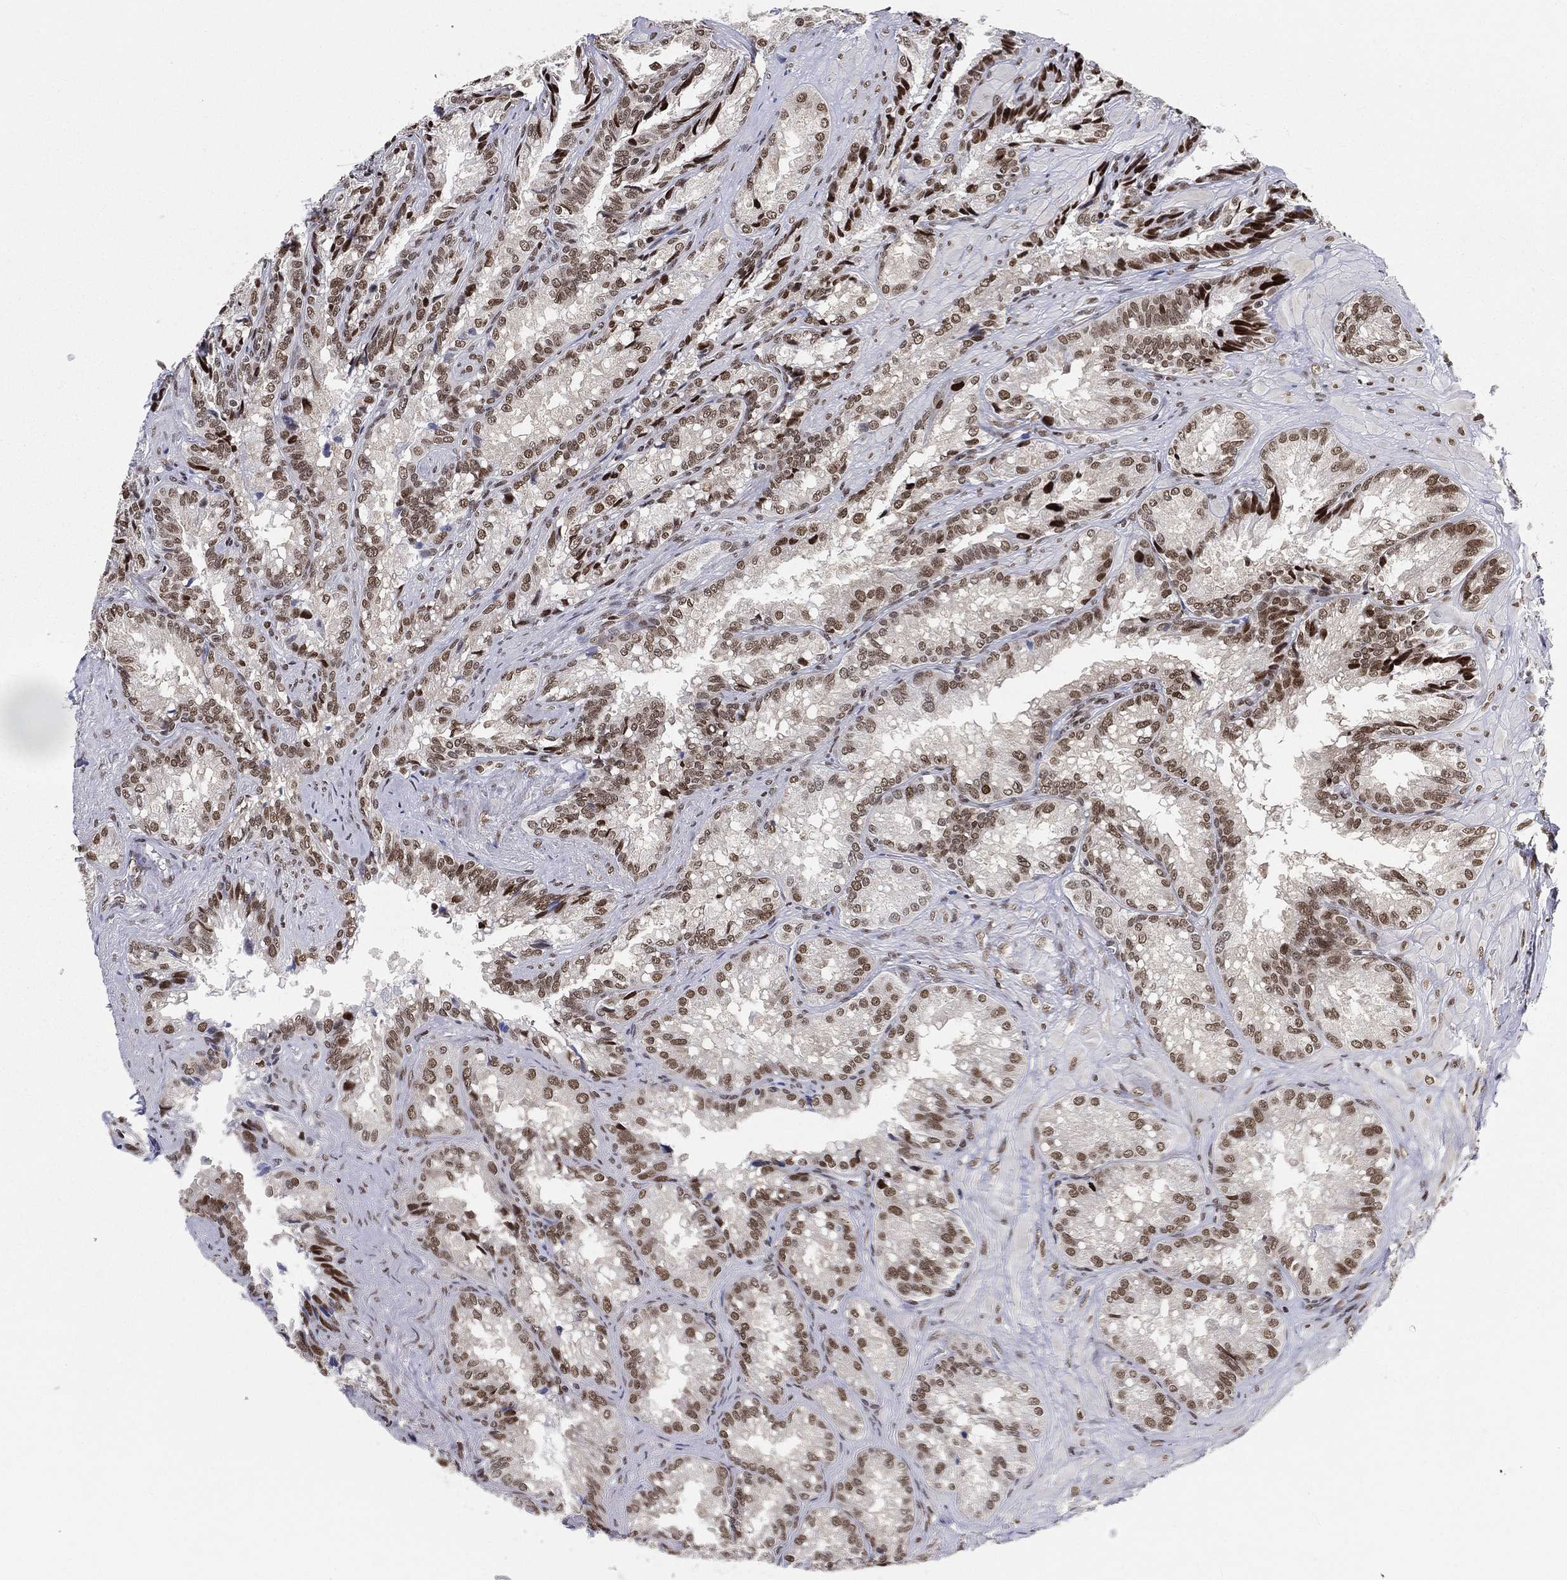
{"staining": {"intensity": "moderate", "quantity": ">75%", "location": "nuclear"}, "tissue": "seminal vesicle", "cell_type": "Glandular cells", "image_type": "normal", "snomed": [{"axis": "morphology", "description": "Normal tissue, NOS"}, {"axis": "topography", "description": "Seminal veicle"}], "caption": "Immunohistochemical staining of normal seminal vesicle demonstrates >75% levels of moderate nuclear protein staining in about >75% of glandular cells.", "gene": "FUBP3", "patient": {"sex": "male", "age": 68}}